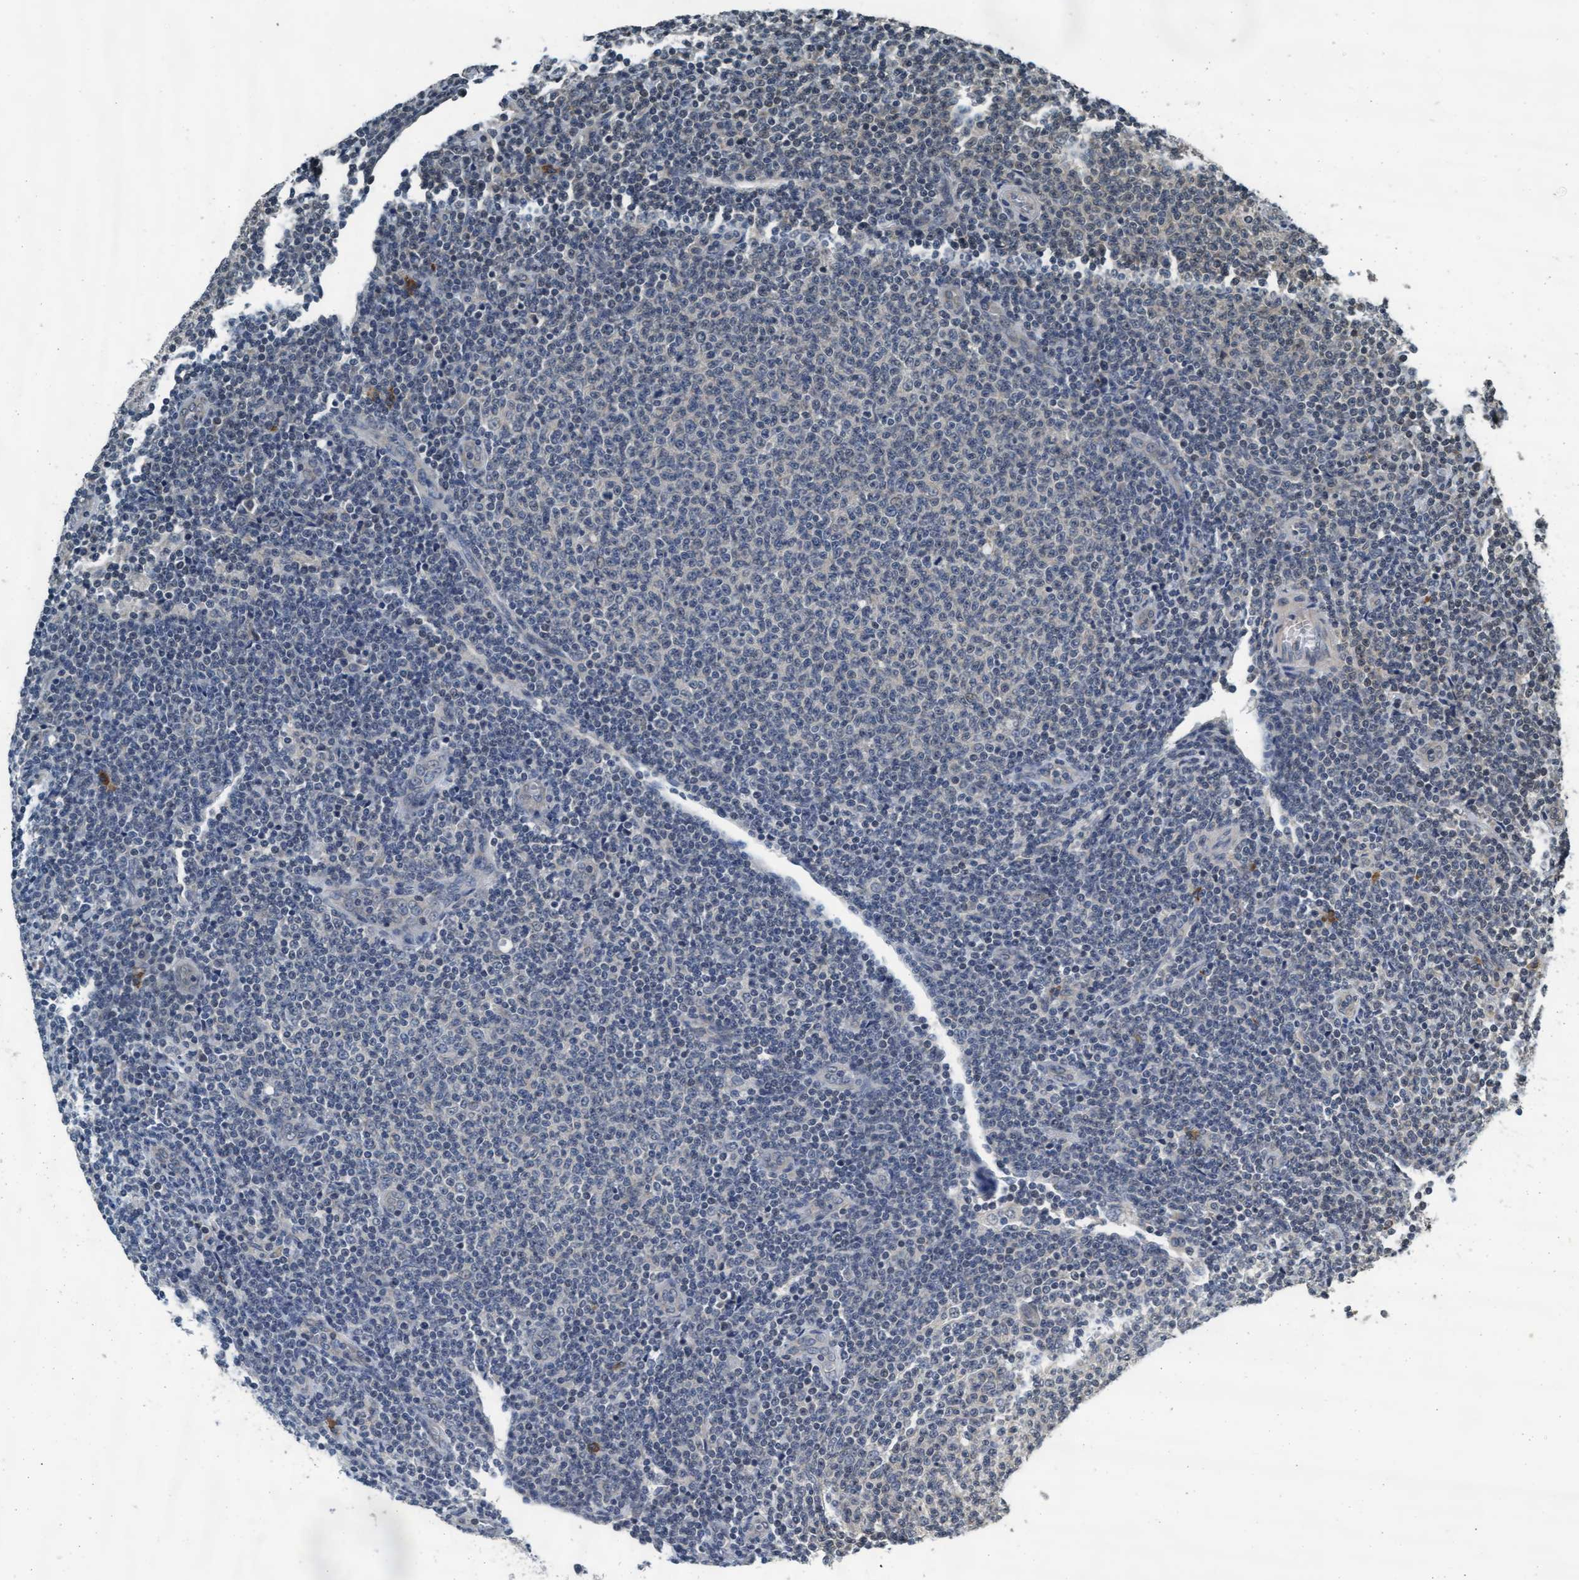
{"staining": {"intensity": "negative", "quantity": "none", "location": "none"}, "tissue": "lymphoma", "cell_type": "Tumor cells", "image_type": "cancer", "snomed": [{"axis": "morphology", "description": "Malignant lymphoma, non-Hodgkin's type, Low grade"}, {"axis": "topography", "description": "Lymph node"}], "caption": "High magnification brightfield microscopy of lymphoma stained with DAB (3,3'-diaminobenzidine) (brown) and counterstained with hematoxylin (blue): tumor cells show no significant staining.", "gene": "WASF1", "patient": {"sex": "male", "age": 66}}